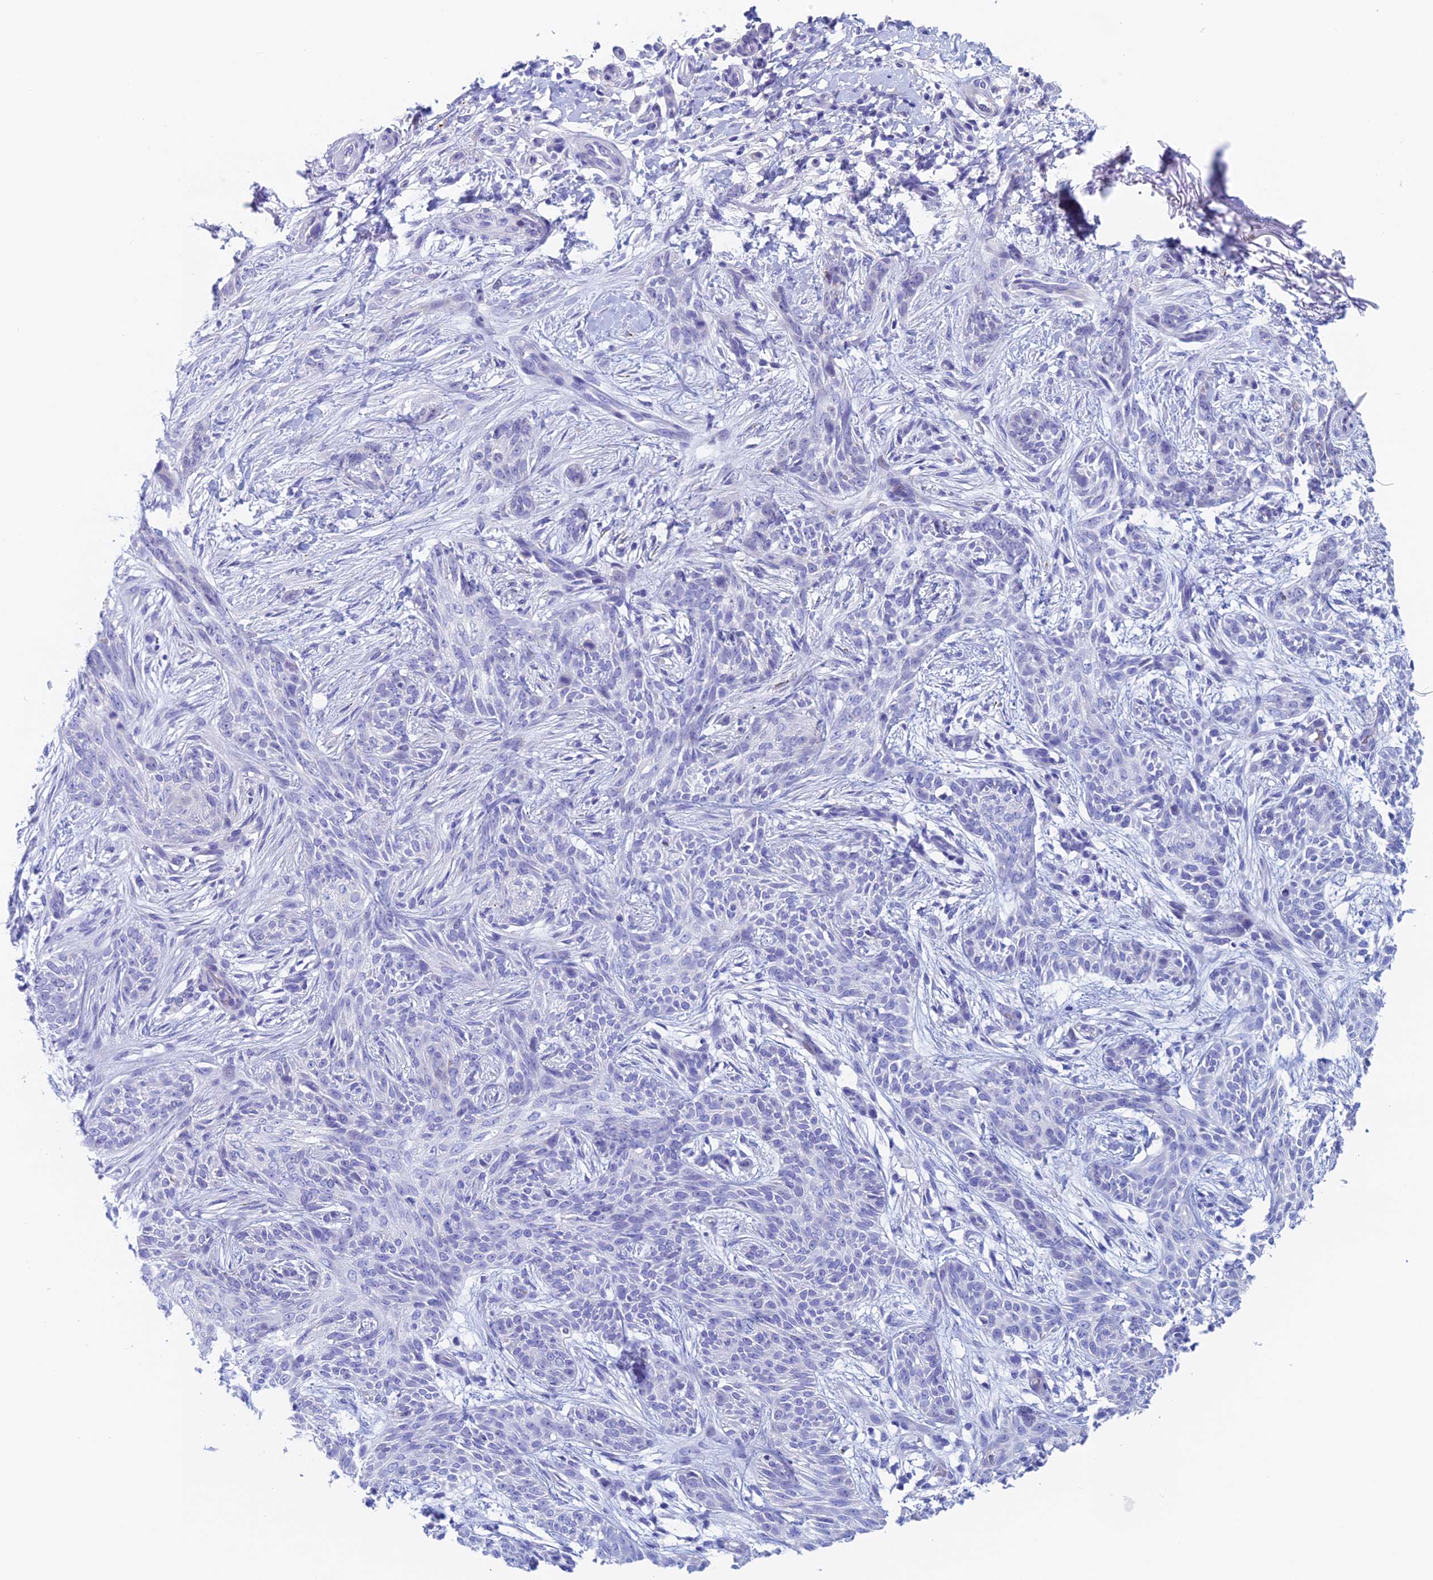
{"staining": {"intensity": "negative", "quantity": "none", "location": "none"}, "tissue": "skin cancer", "cell_type": "Tumor cells", "image_type": "cancer", "snomed": [{"axis": "morphology", "description": "Basal cell carcinoma"}, {"axis": "topography", "description": "Skin"}], "caption": "DAB immunohistochemical staining of skin basal cell carcinoma reveals no significant positivity in tumor cells.", "gene": "PSMC3IP", "patient": {"sex": "female", "age": 82}}